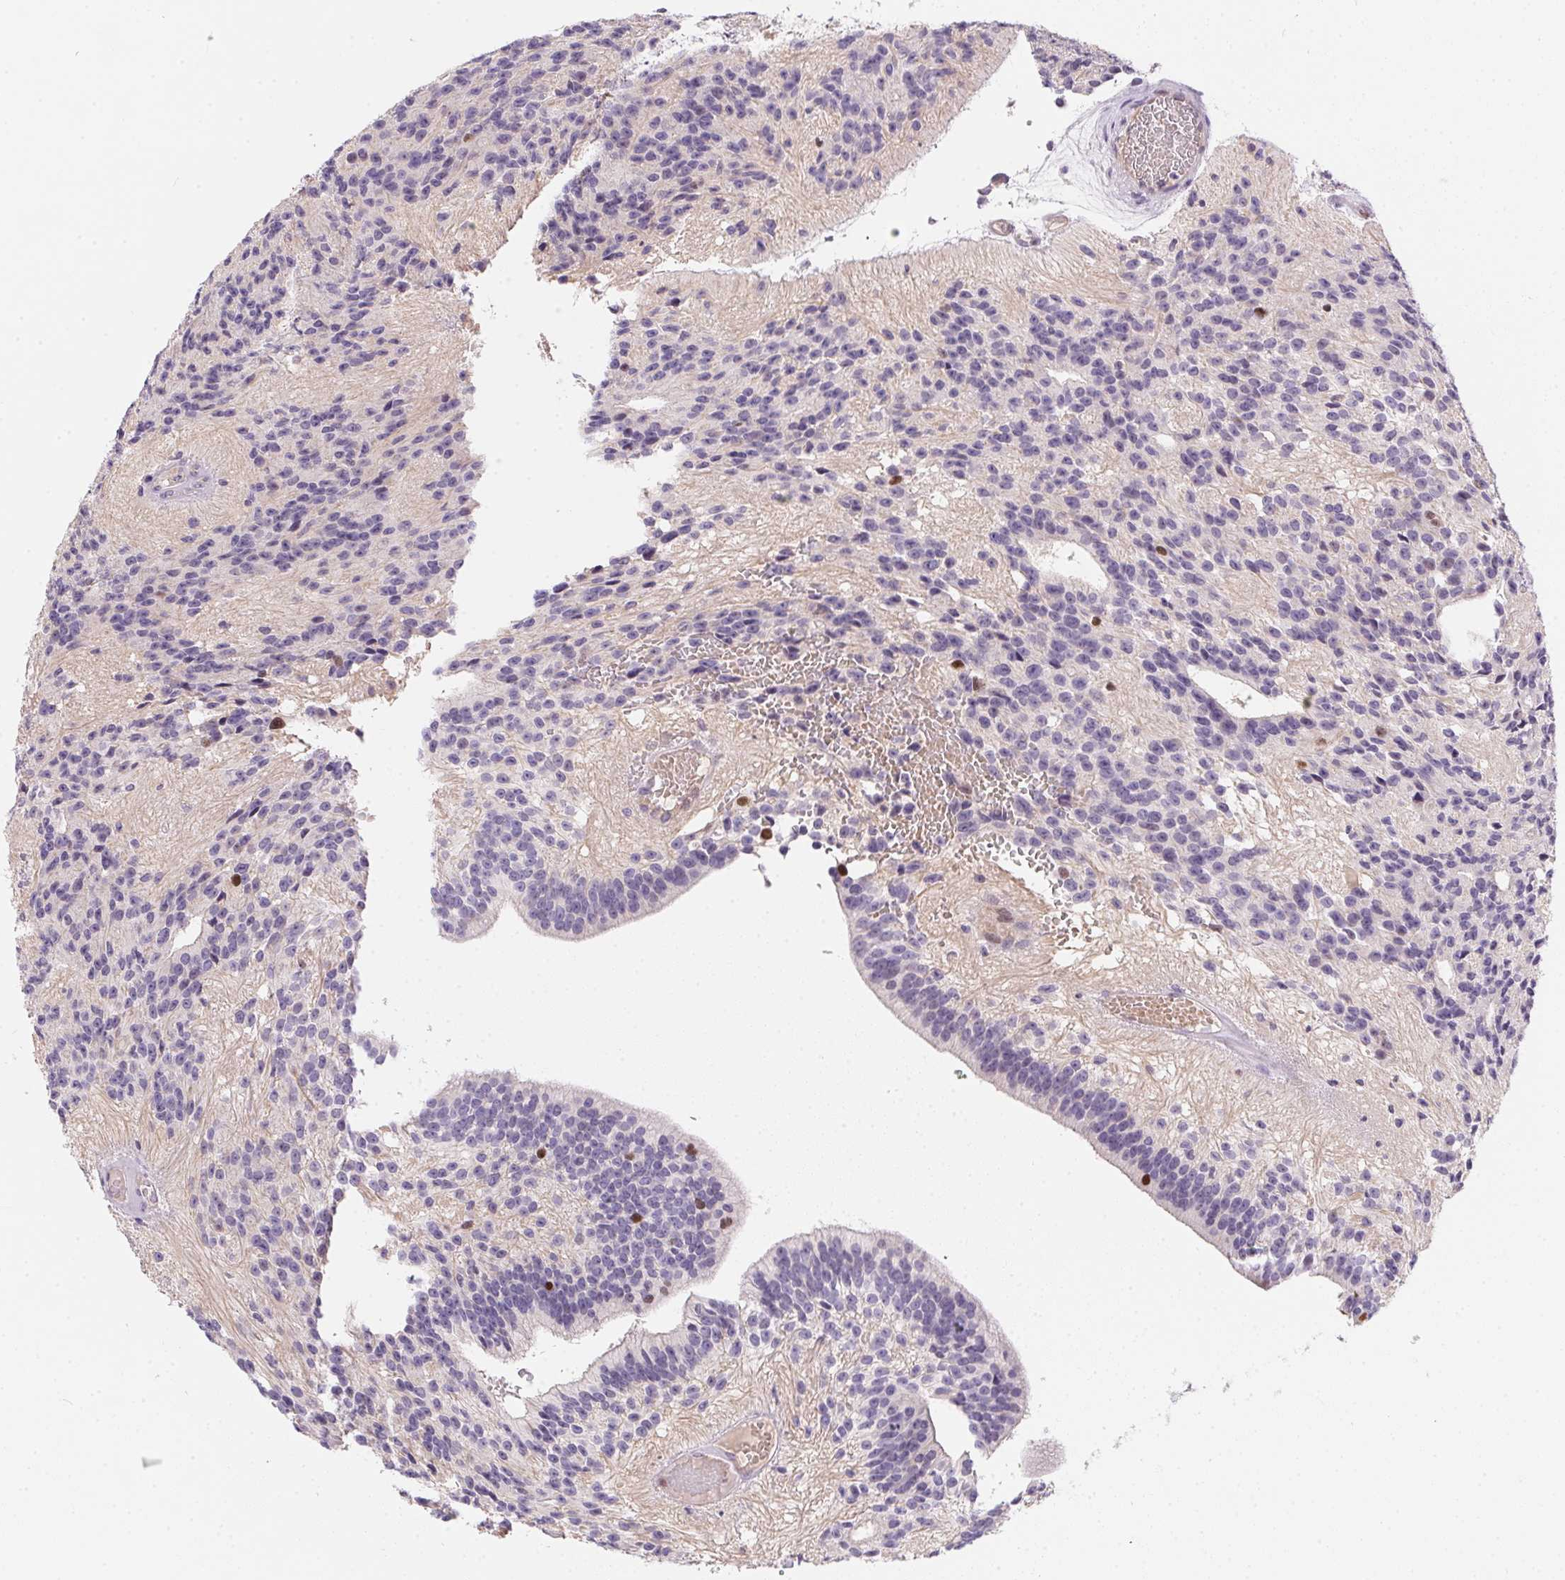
{"staining": {"intensity": "negative", "quantity": "none", "location": "none"}, "tissue": "glioma", "cell_type": "Tumor cells", "image_type": "cancer", "snomed": [{"axis": "morphology", "description": "Glioma, malignant, Low grade"}, {"axis": "topography", "description": "Brain"}], "caption": "Immunohistochemical staining of human low-grade glioma (malignant) reveals no significant staining in tumor cells.", "gene": "HELLS", "patient": {"sex": "male", "age": 31}}